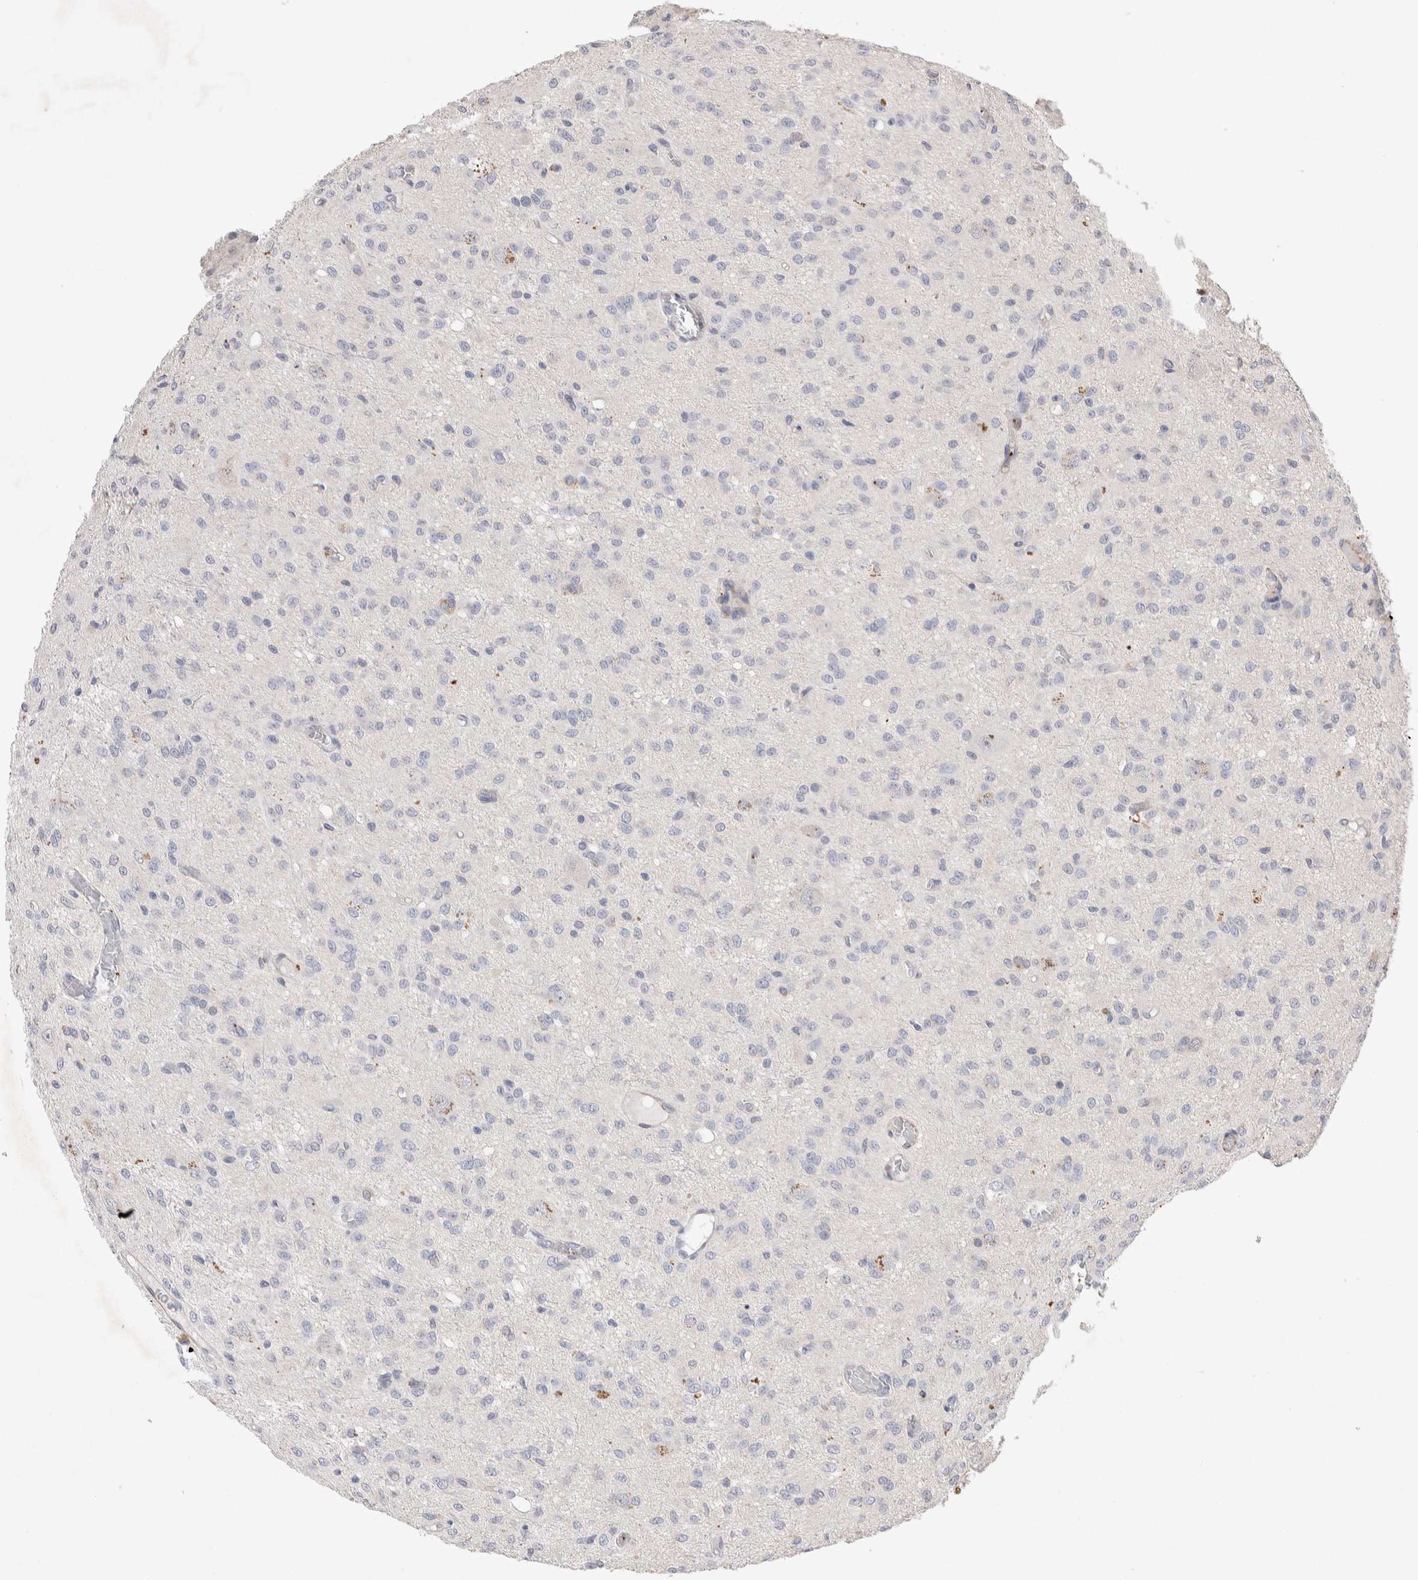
{"staining": {"intensity": "negative", "quantity": "none", "location": "none"}, "tissue": "glioma", "cell_type": "Tumor cells", "image_type": "cancer", "snomed": [{"axis": "morphology", "description": "Glioma, malignant, High grade"}, {"axis": "topography", "description": "Brain"}], "caption": "Human malignant glioma (high-grade) stained for a protein using IHC demonstrates no staining in tumor cells.", "gene": "FFAR2", "patient": {"sex": "female", "age": 59}}